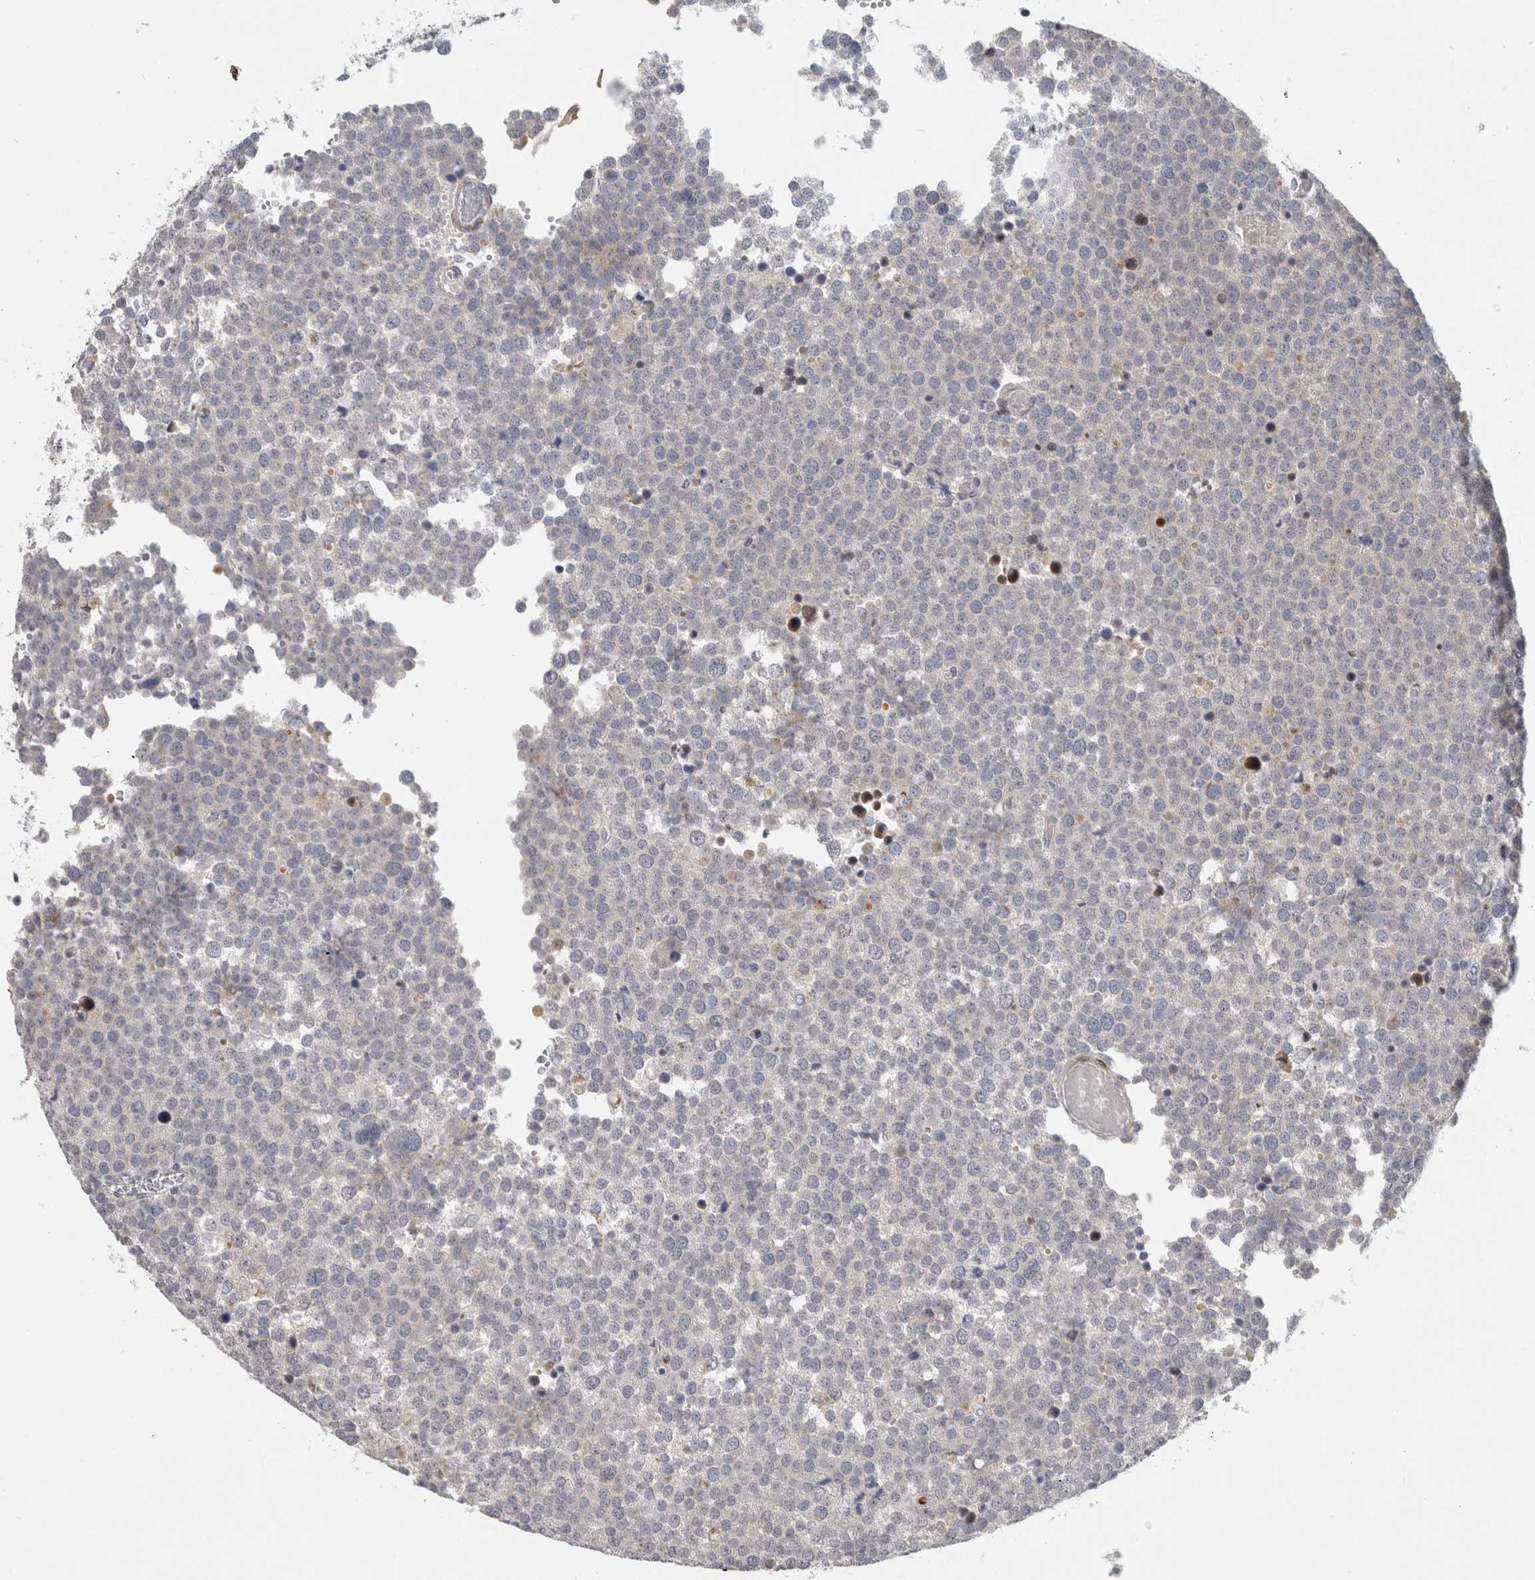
{"staining": {"intensity": "negative", "quantity": "none", "location": "none"}, "tissue": "testis cancer", "cell_type": "Tumor cells", "image_type": "cancer", "snomed": [{"axis": "morphology", "description": "Seminoma, NOS"}, {"axis": "topography", "description": "Testis"}], "caption": "IHC of testis cancer demonstrates no positivity in tumor cells.", "gene": "MGAT1", "patient": {"sex": "male", "age": 71}}